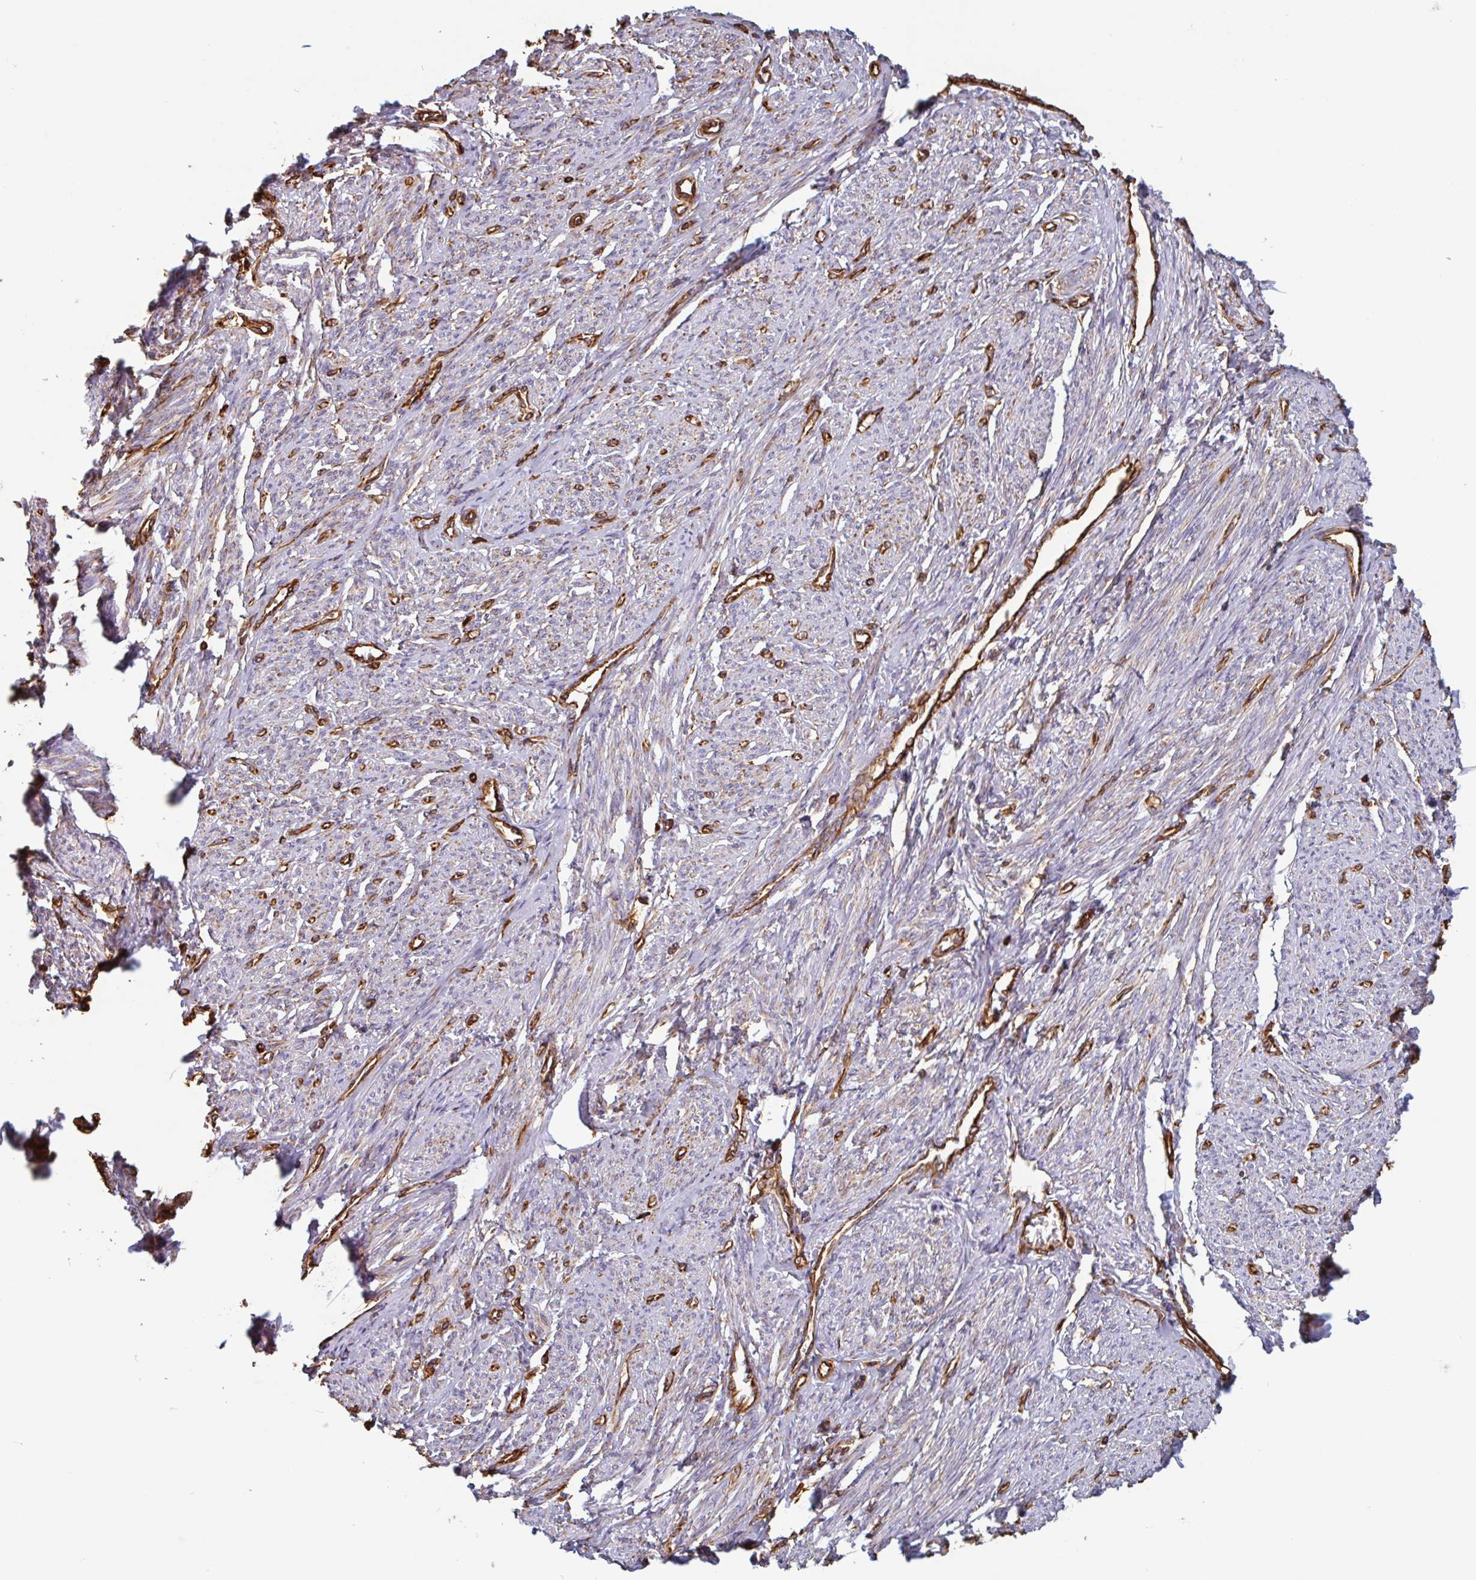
{"staining": {"intensity": "moderate", "quantity": "<25%", "location": "cytoplasmic/membranous"}, "tissue": "smooth muscle", "cell_type": "Smooth muscle cells", "image_type": "normal", "snomed": [{"axis": "morphology", "description": "Normal tissue, NOS"}, {"axis": "topography", "description": "Smooth muscle"}], "caption": "This photomicrograph exhibits benign smooth muscle stained with IHC to label a protein in brown. The cytoplasmic/membranous of smooth muscle cells show moderate positivity for the protein. Nuclei are counter-stained blue.", "gene": "PPFIA1", "patient": {"sex": "female", "age": 65}}